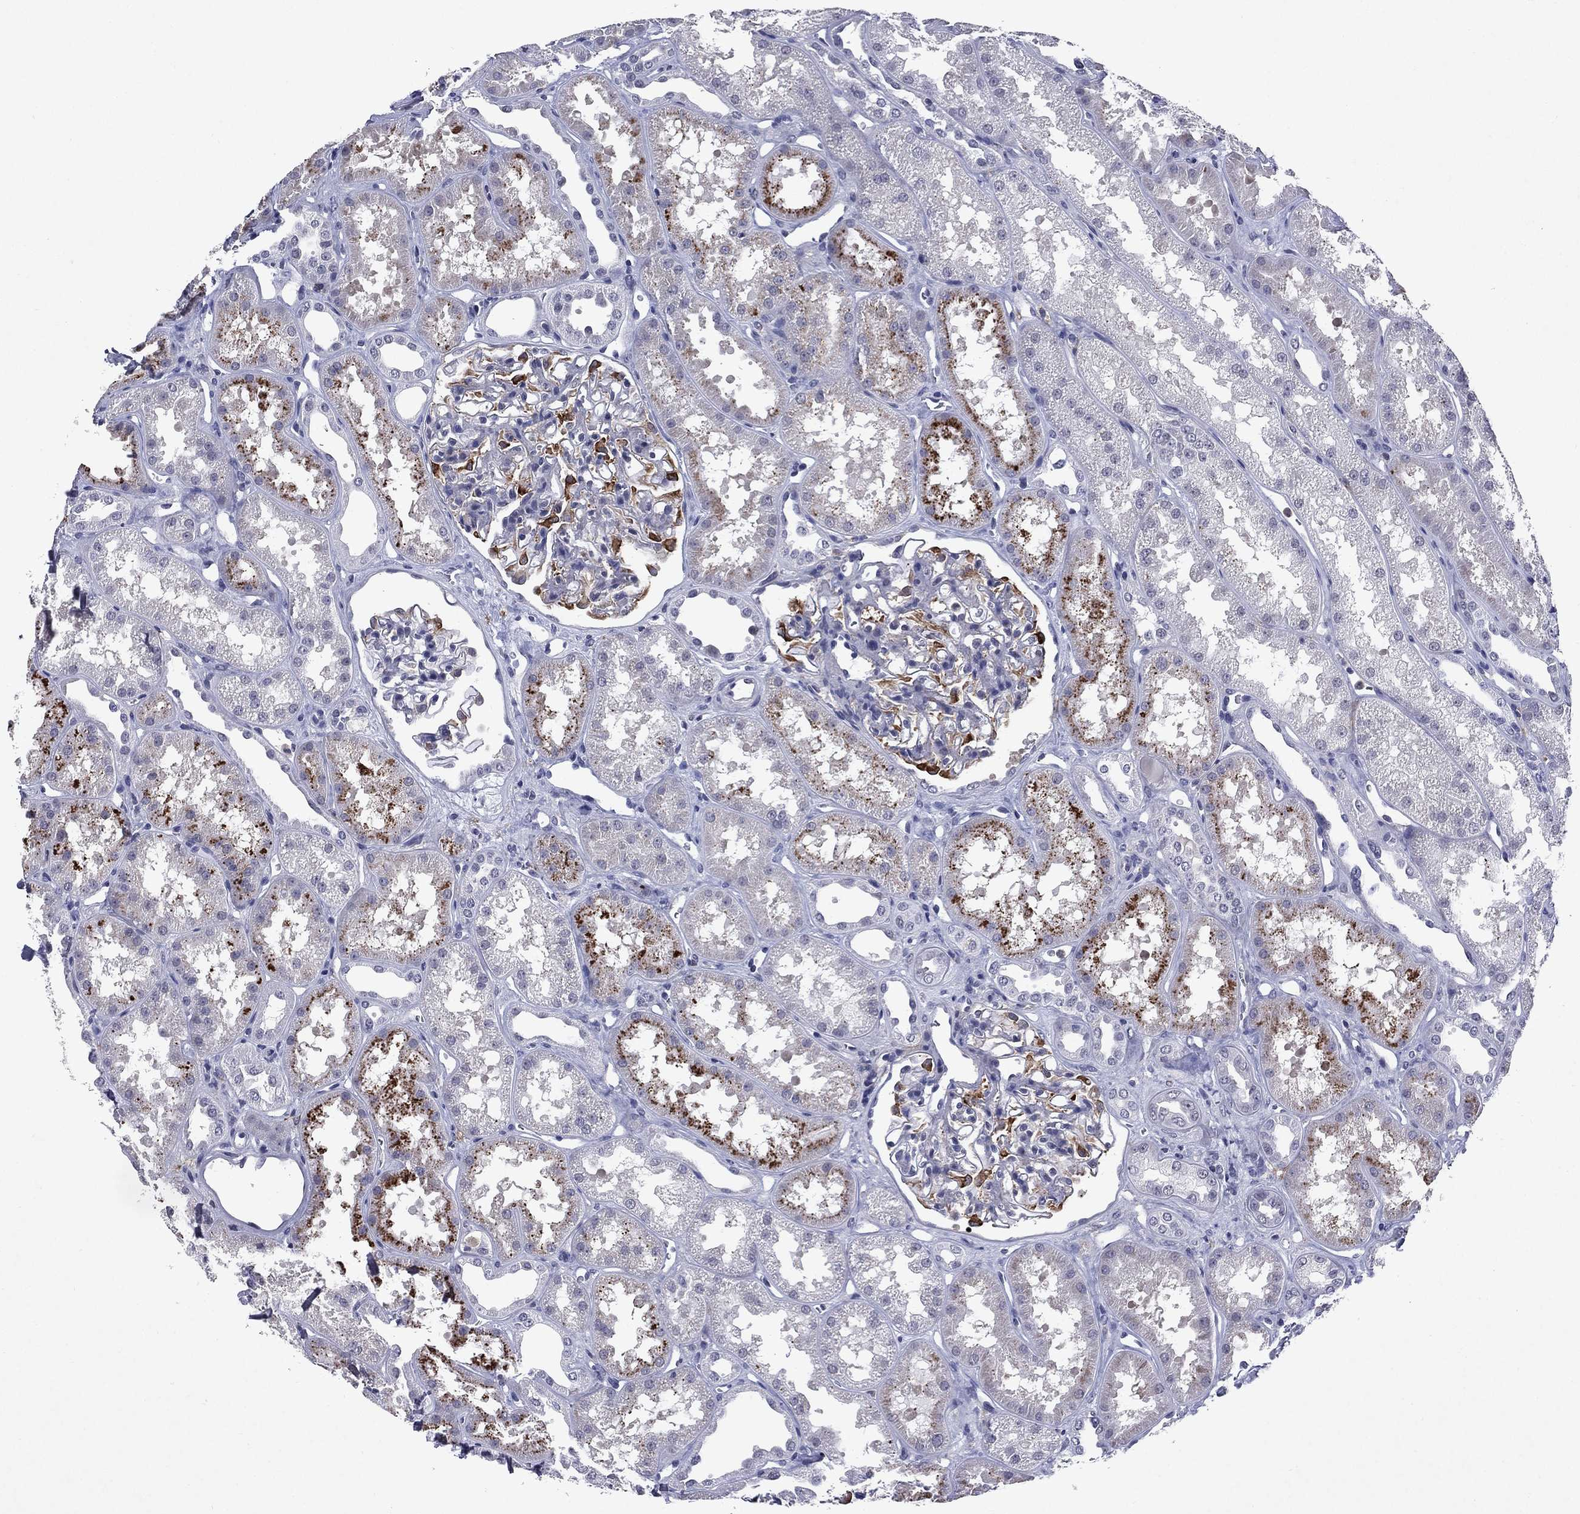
{"staining": {"intensity": "strong", "quantity": "<25%", "location": "cytoplasmic/membranous"}, "tissue": "kidney", "cell_type": "Cells in glomeruli", "image_type": "normal", "snomed": [{"axis": "morphology", "description": "Normal tissue, NOS"}, {"axis": "topography", "description": "Kidney"}], "caption": "The photomicrograph displays immunohistochemical staining of unremarkable kidney. There is strong cytoplasmic/membranous expression is appreciated in about <25% of cells in glomeruli. (Stains: DAB in brown, nuclei in blue, Microscopy: brightfield microscopy at high magnification).", "gene": "ECM1", "patient": {"sex": "male", "age": 61}}